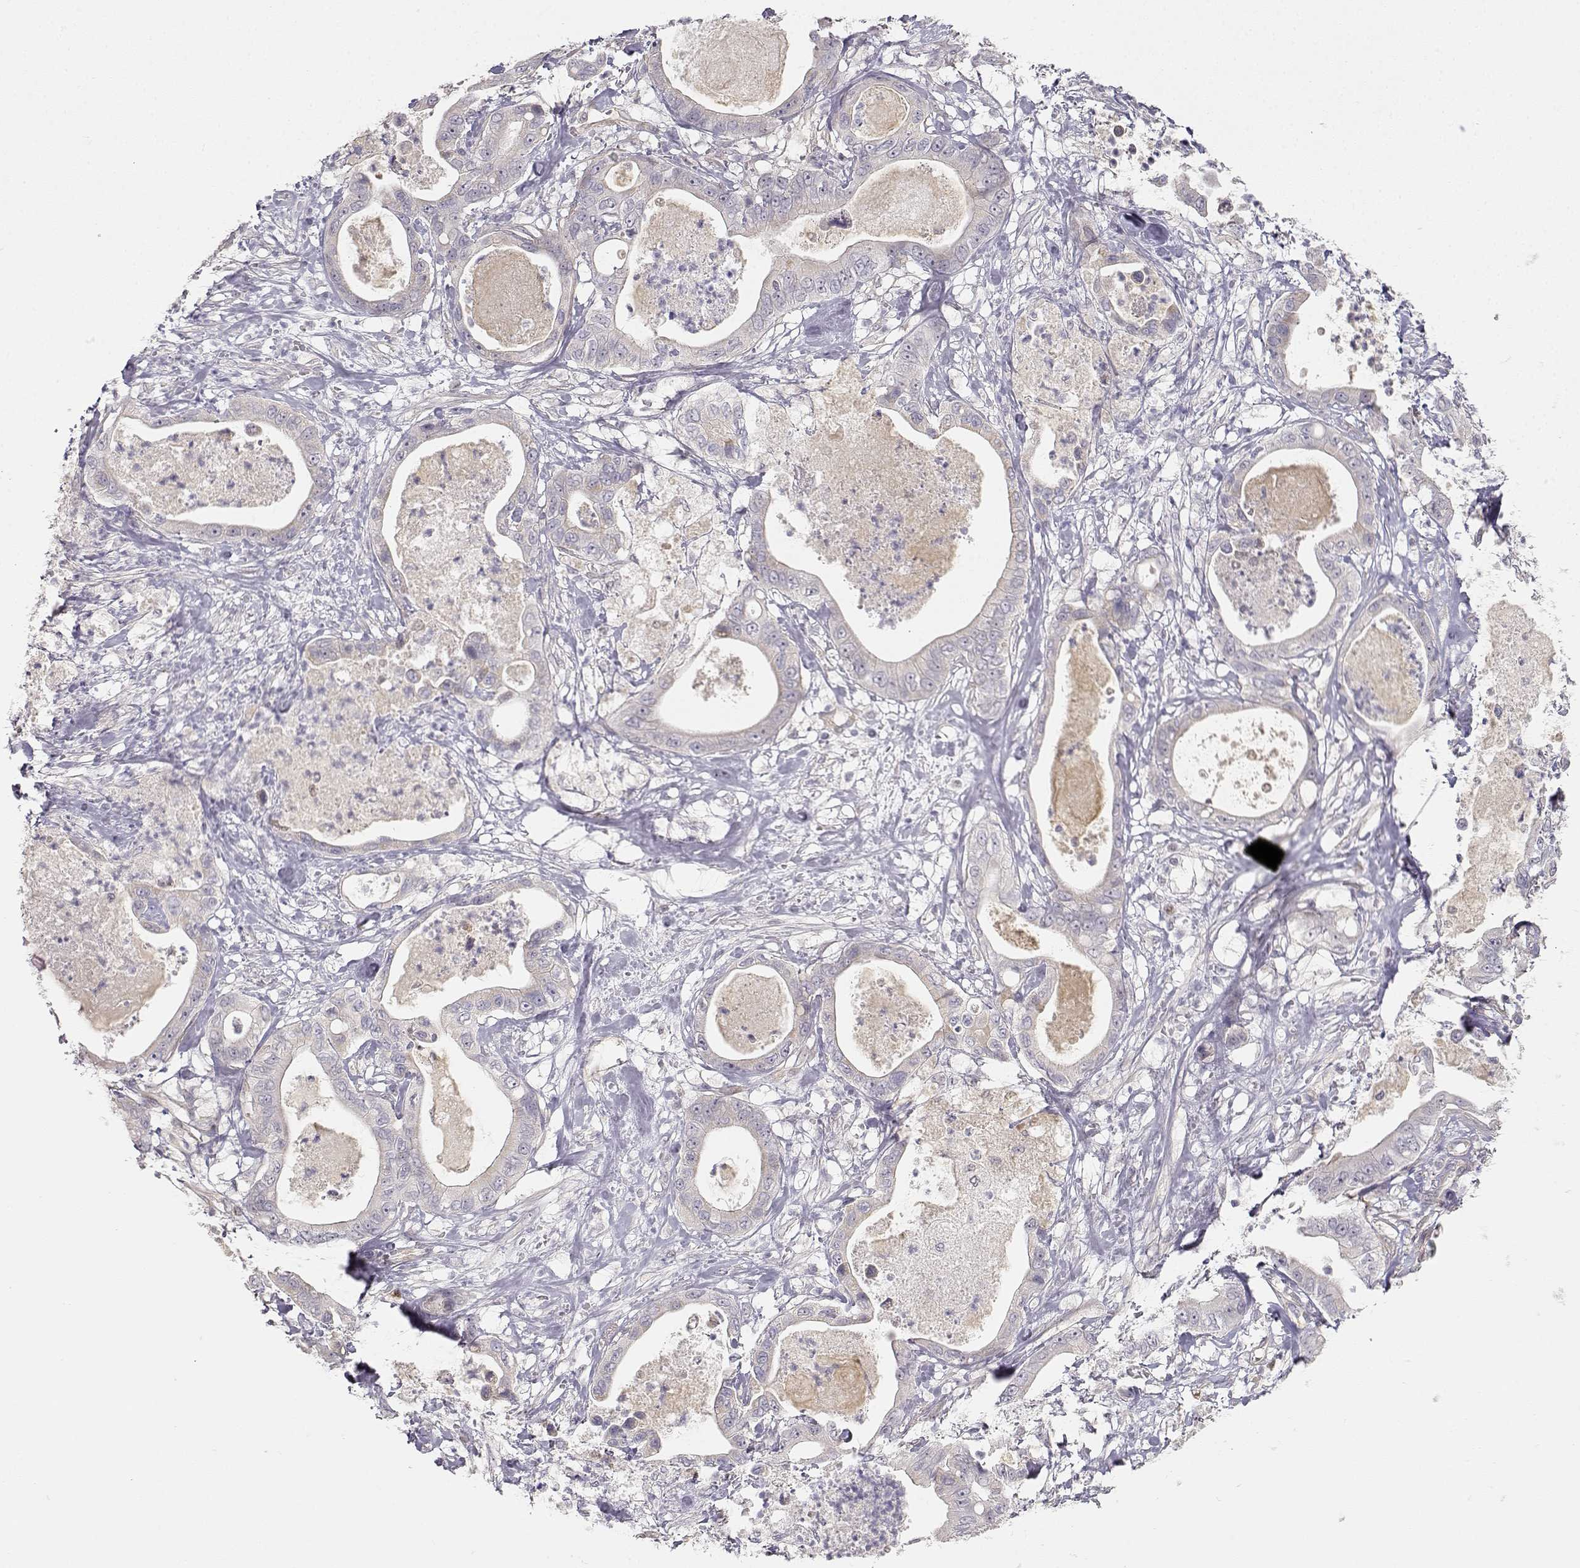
{"staining": {"intensity": "negative", "quantity": "none", "location": "none"}, "tissue": "pancreatic cancer", "cell_type": "Tumor cells", "image_type": "cancer", "snomed": [{"axis": "morphology", "description": "Adenocarcinoma, NOS"}, {"axis": "topography", "description": "Pancreas"}], "caption": "Tumor cells are negative for protein expression in human pancreatic cancer (adenocarcinoma). The staining is performed using DAB (3,3'-diaminobenzidine) brown chromogen with nuclei counter-stained in using hematoxylin.", "gene": "EAF2", "patient": {"sex": "male", "age": 71}}